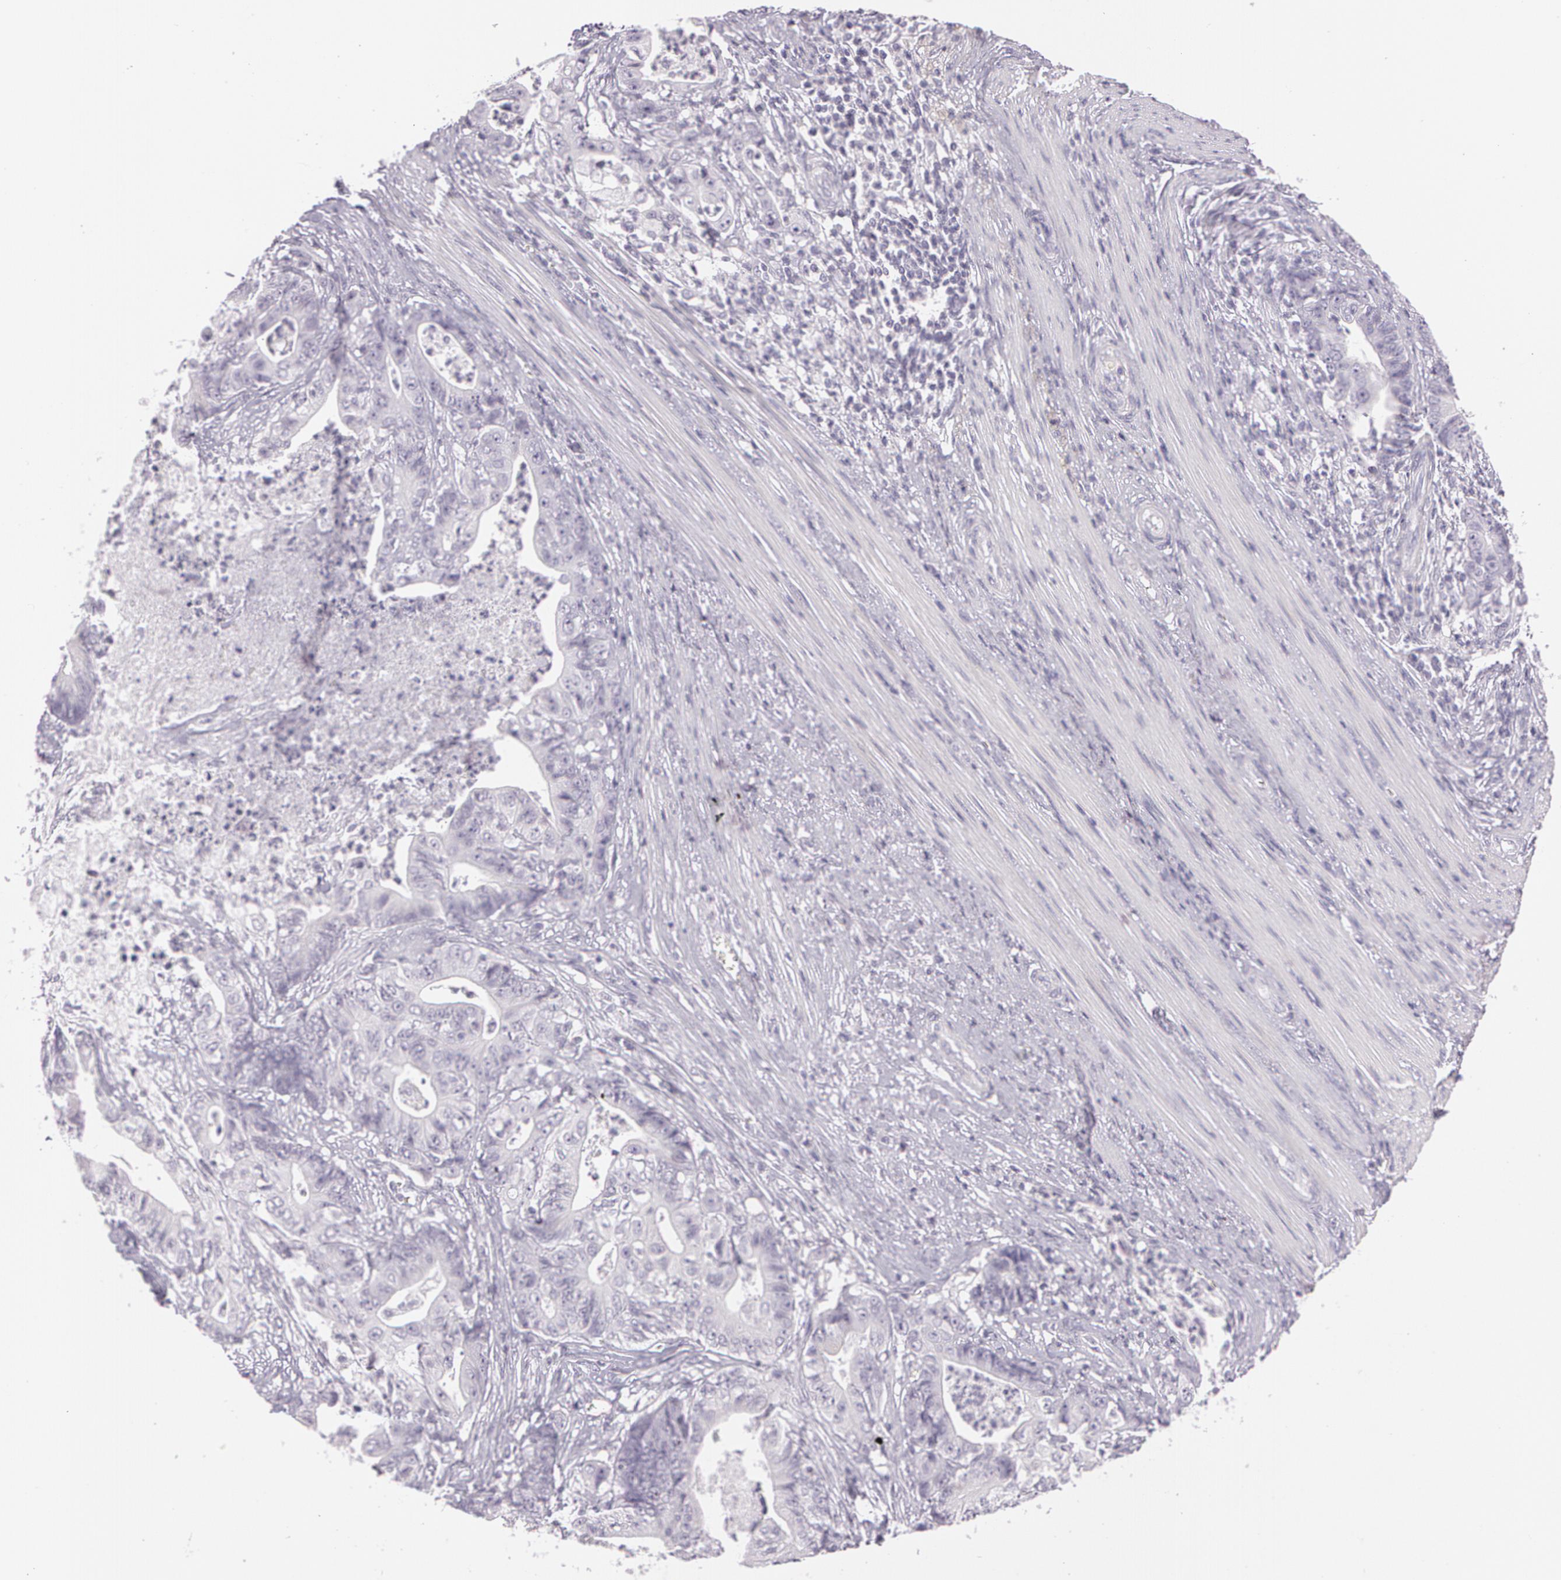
{"staining": {"intensity": "negative", "quantity": "none", "location": "none"}, "tissue": "stomach cancer", "cell_type": "Tumor cells", "image_type": "cancer", "snomed": [{"axis": "morphology", "description": "Adenocarcinoma, NOS"}, {"axis": "topography", "description": "Stomach, lower"}], "caption": "An immunohistochemistry (IHC) photomicrograph of stomach cancer is shown. There is no staining in tumor cells of stomach cancer.", "gene": "OTC", "patient": {"sex": "female", "age": 86}}